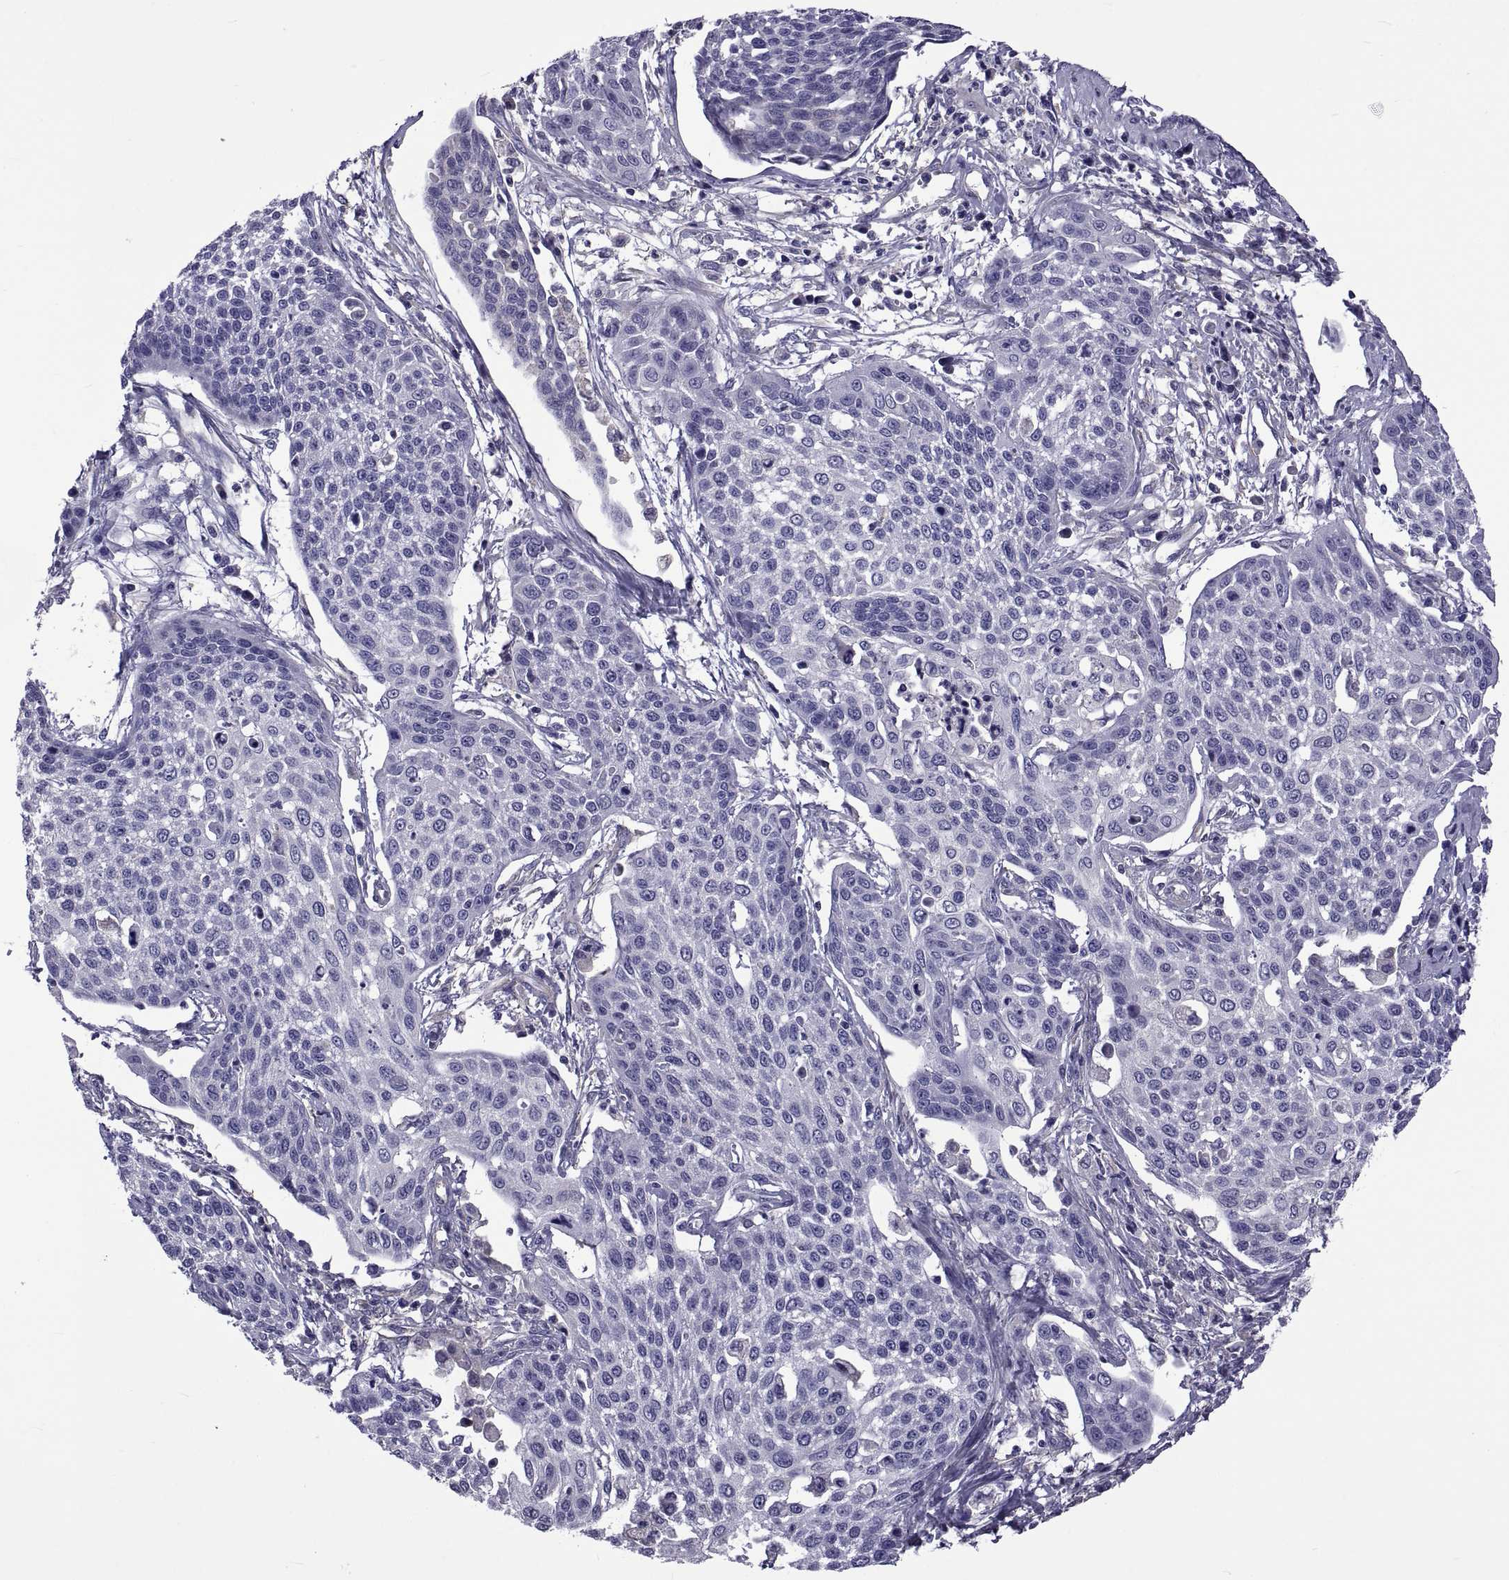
{"staining": {"intensity": "negative", "quantity": "none", "location": "none"}, "tissue": "cervical cancer", "cell_type": "Tumor cells", "image_type": "cancer", "snomed": [{"axis": "morphology", "description": "Squamous cell carcinoma, NOS"}, {"axis": "topography", "description": "Cervix"}], "caption": "Protein analysis of squamous cell carcinoma (cervical) displays no significant positivity in tumor cells.", "gene": "TMC3", "patient": {"sex": "female", "age": 34}}